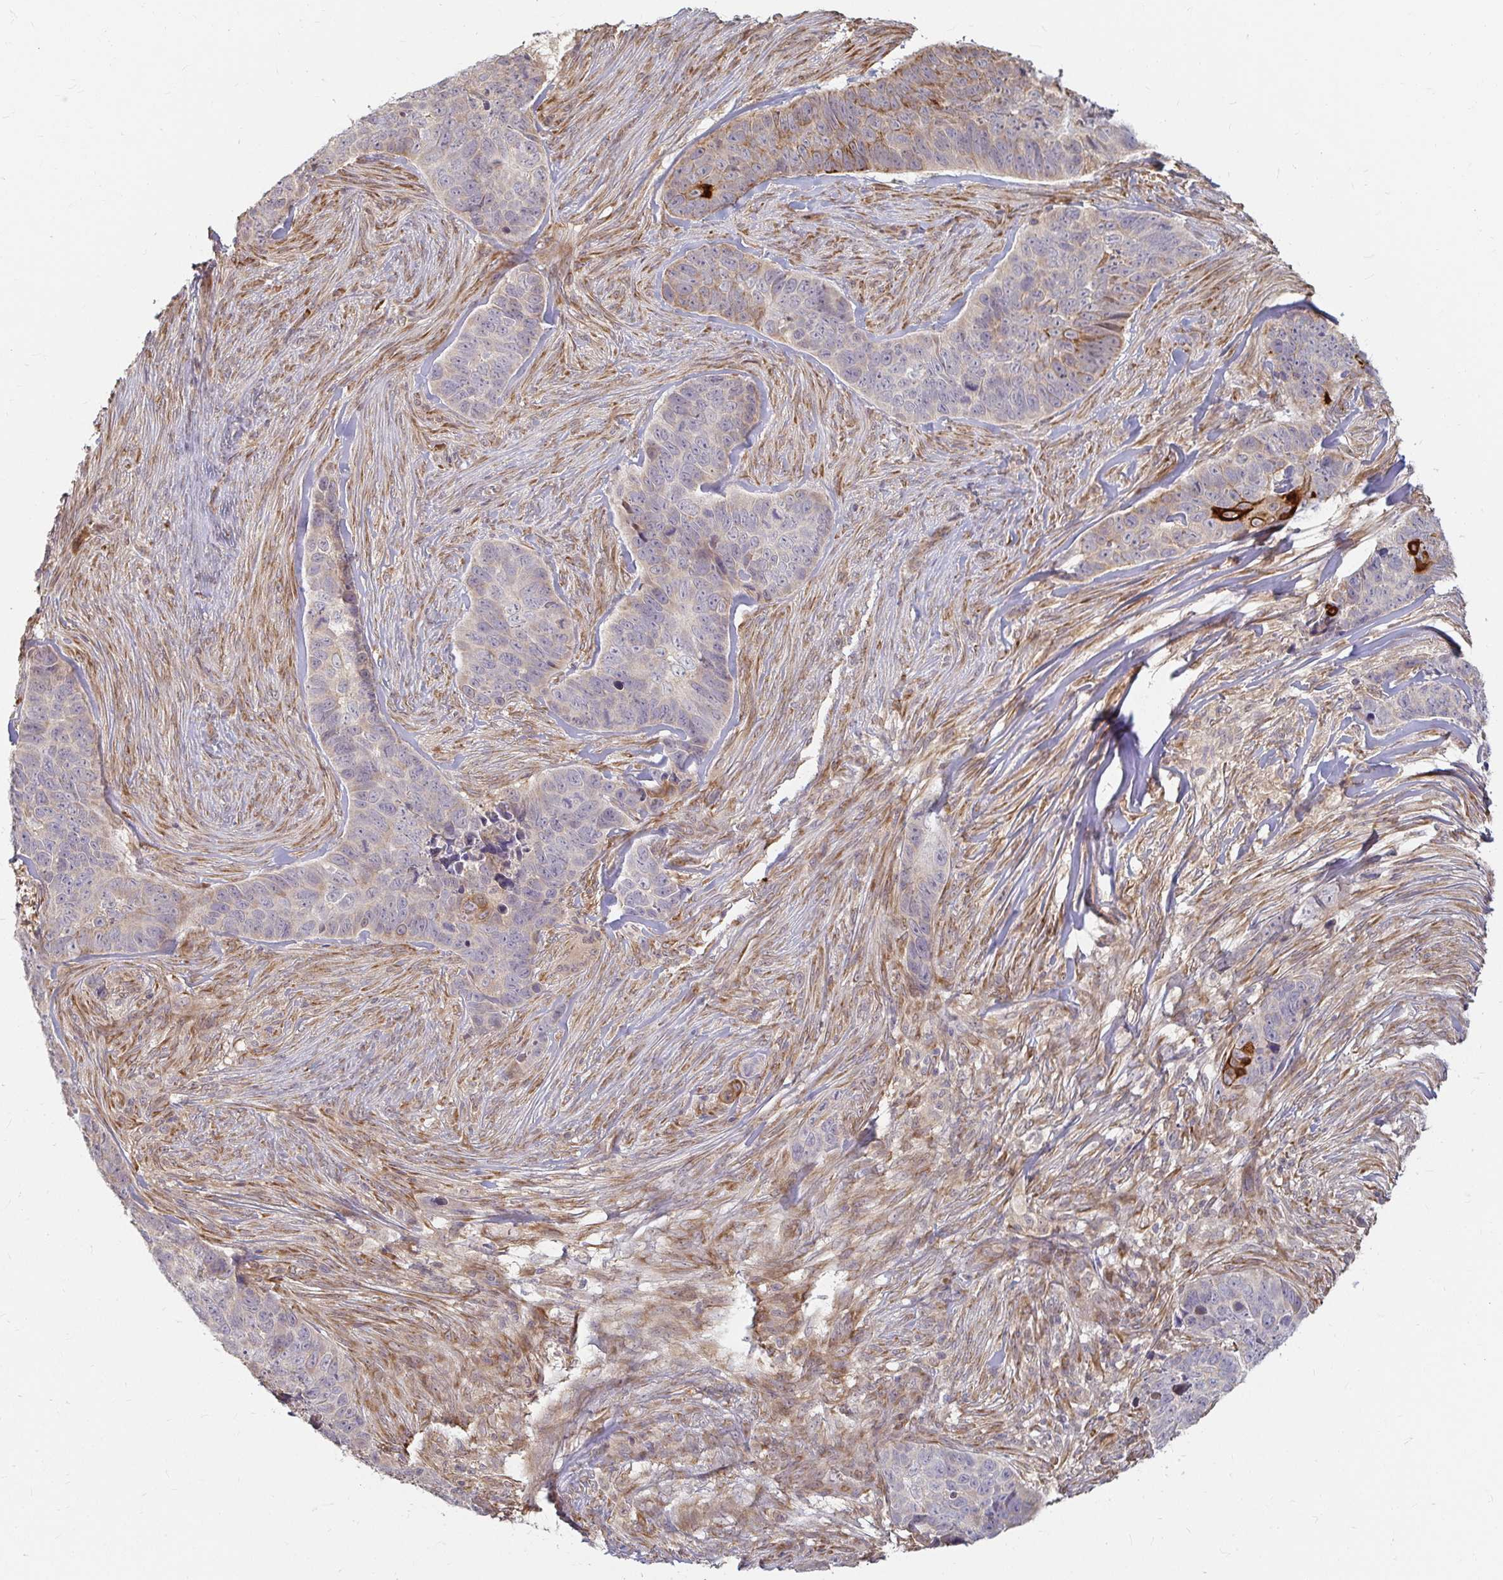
{"staining": {"intensity": "moderate", "quantity": "<25%", "location": "cytoplasmic/membranous"}, "tissue": "skin cancer", "cell_type": "Tumor cells", "image_type": "cancer", "snomed": [{"axis": "morphology", "description": "Basal cell carcinoma"}, {"axis": "topography", "description": "Skin"}], "caption": "This image demonstrates immunohistochemistry (IHC) staining of human skin basal cell carcinoma, with low moderate cytoplasmic/membranous staining in approximately <25% of tumor cells.", "gene": "CAST", "patient": {"sex": "female", "age": 82}}